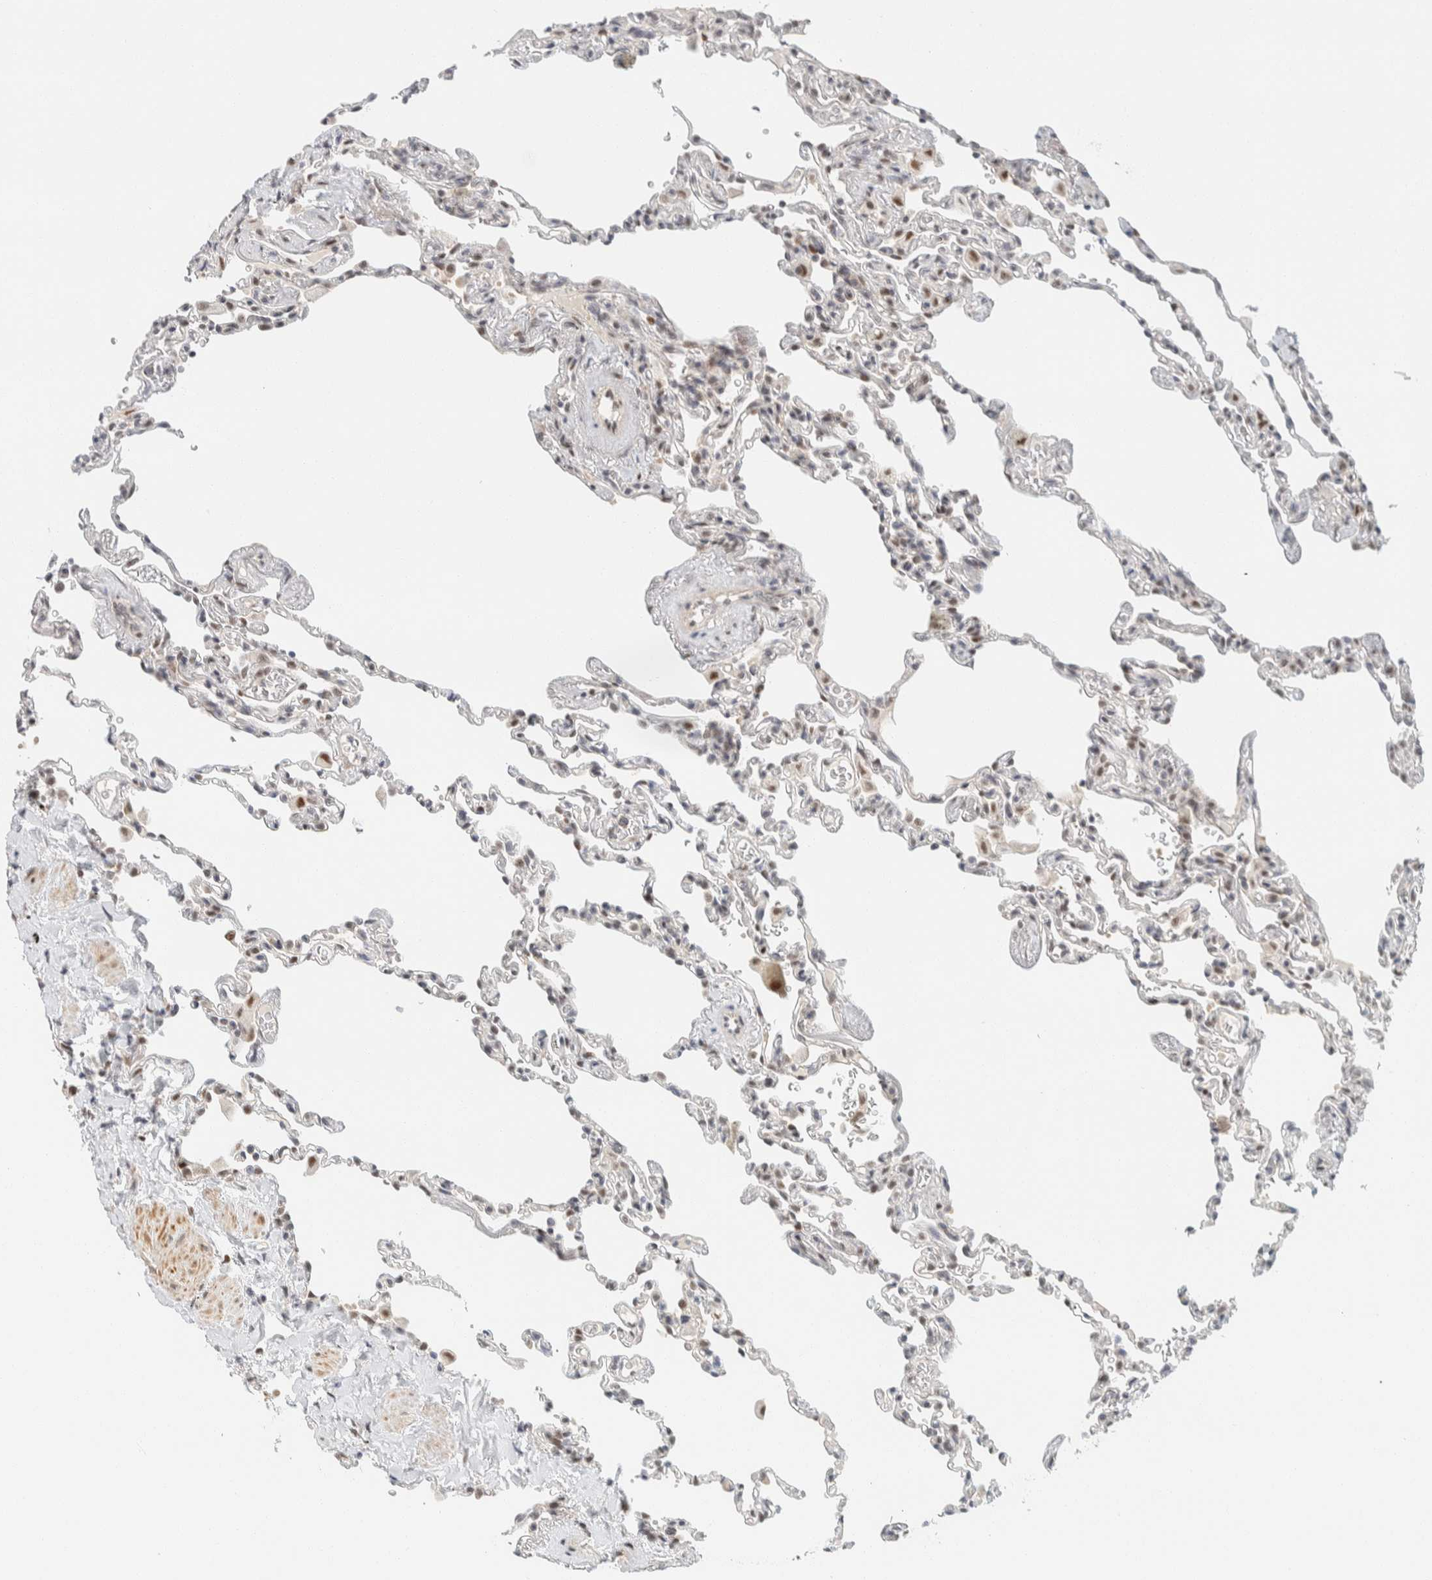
{"staining": {"intensity": "weak", "quantity": "25%-75%", "location": "nuclear"}, "tissue": "lung", "cell_type": "Alveolar cells", "image_type": "normal", "snomed": [{"axis": "morphology", "description": "Normal tissue, NOS"}, {"axis": "topography", "description": "Lung"}], "caption": "This photomicrograph exhibits immunohistochemistry staining of unremarkable human lung, with low weak nuclear staining in approximately 25%-75% of alveolar cells.", "gene": "ZNF683", "patient": {"sex": "male", "age": 59}}